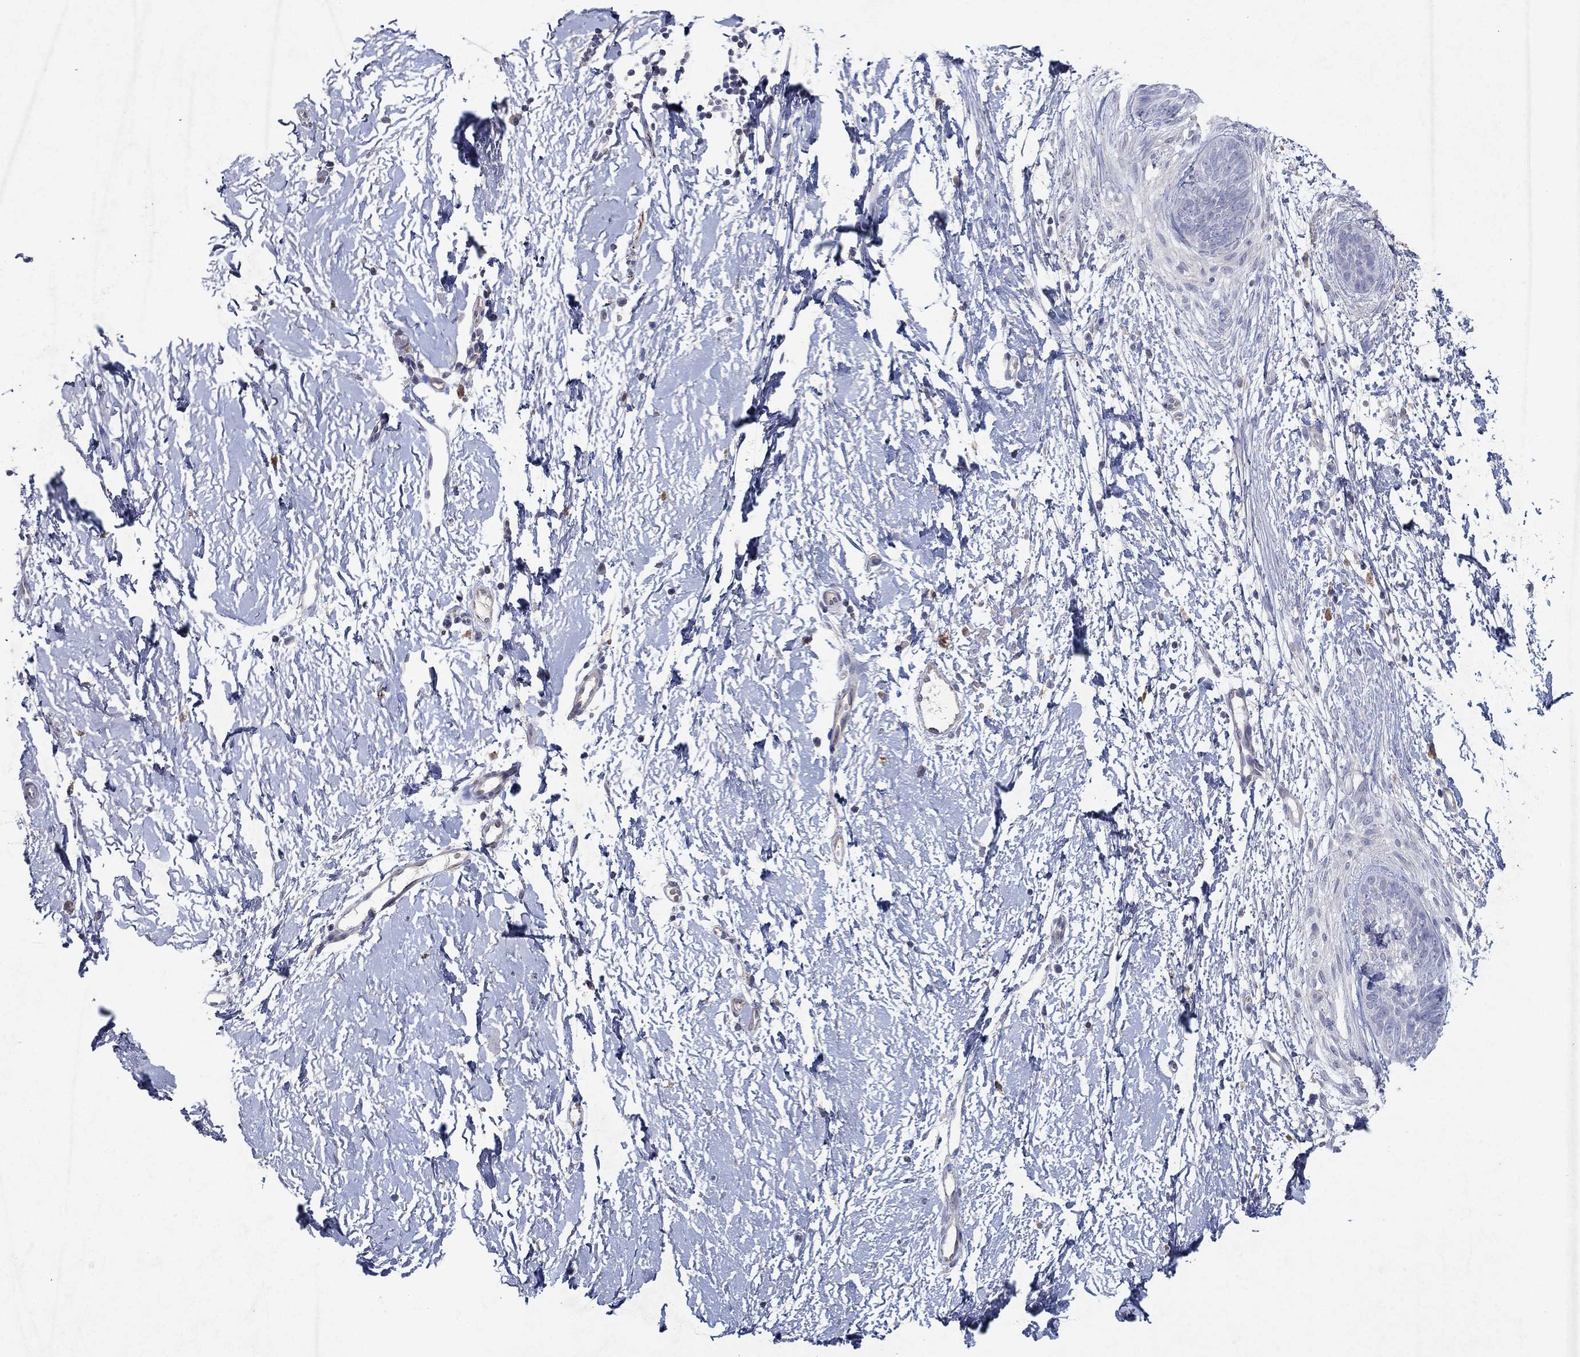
{"staining": {"intensity": "negative", "quantity": "none", "location": "none"}, "tissue": "skin cancer", "cell_type": "Tumor cells", "image_type": "cancer", "snomed": [{"axis": "morphology", "description": "Normal tissue, NOS"}, {"axis": "morphology", "description": "Basal cell carcinoma"}, {"axis": "topography", "description": "Skin"}], "caption": "High power microscopy micrograph of an IHC image of basal cell carcinoma (skin), revealing no significant staining in tumor cells.", "gene": "KRT40", "patient": {"sex": "male", "age": 84}}